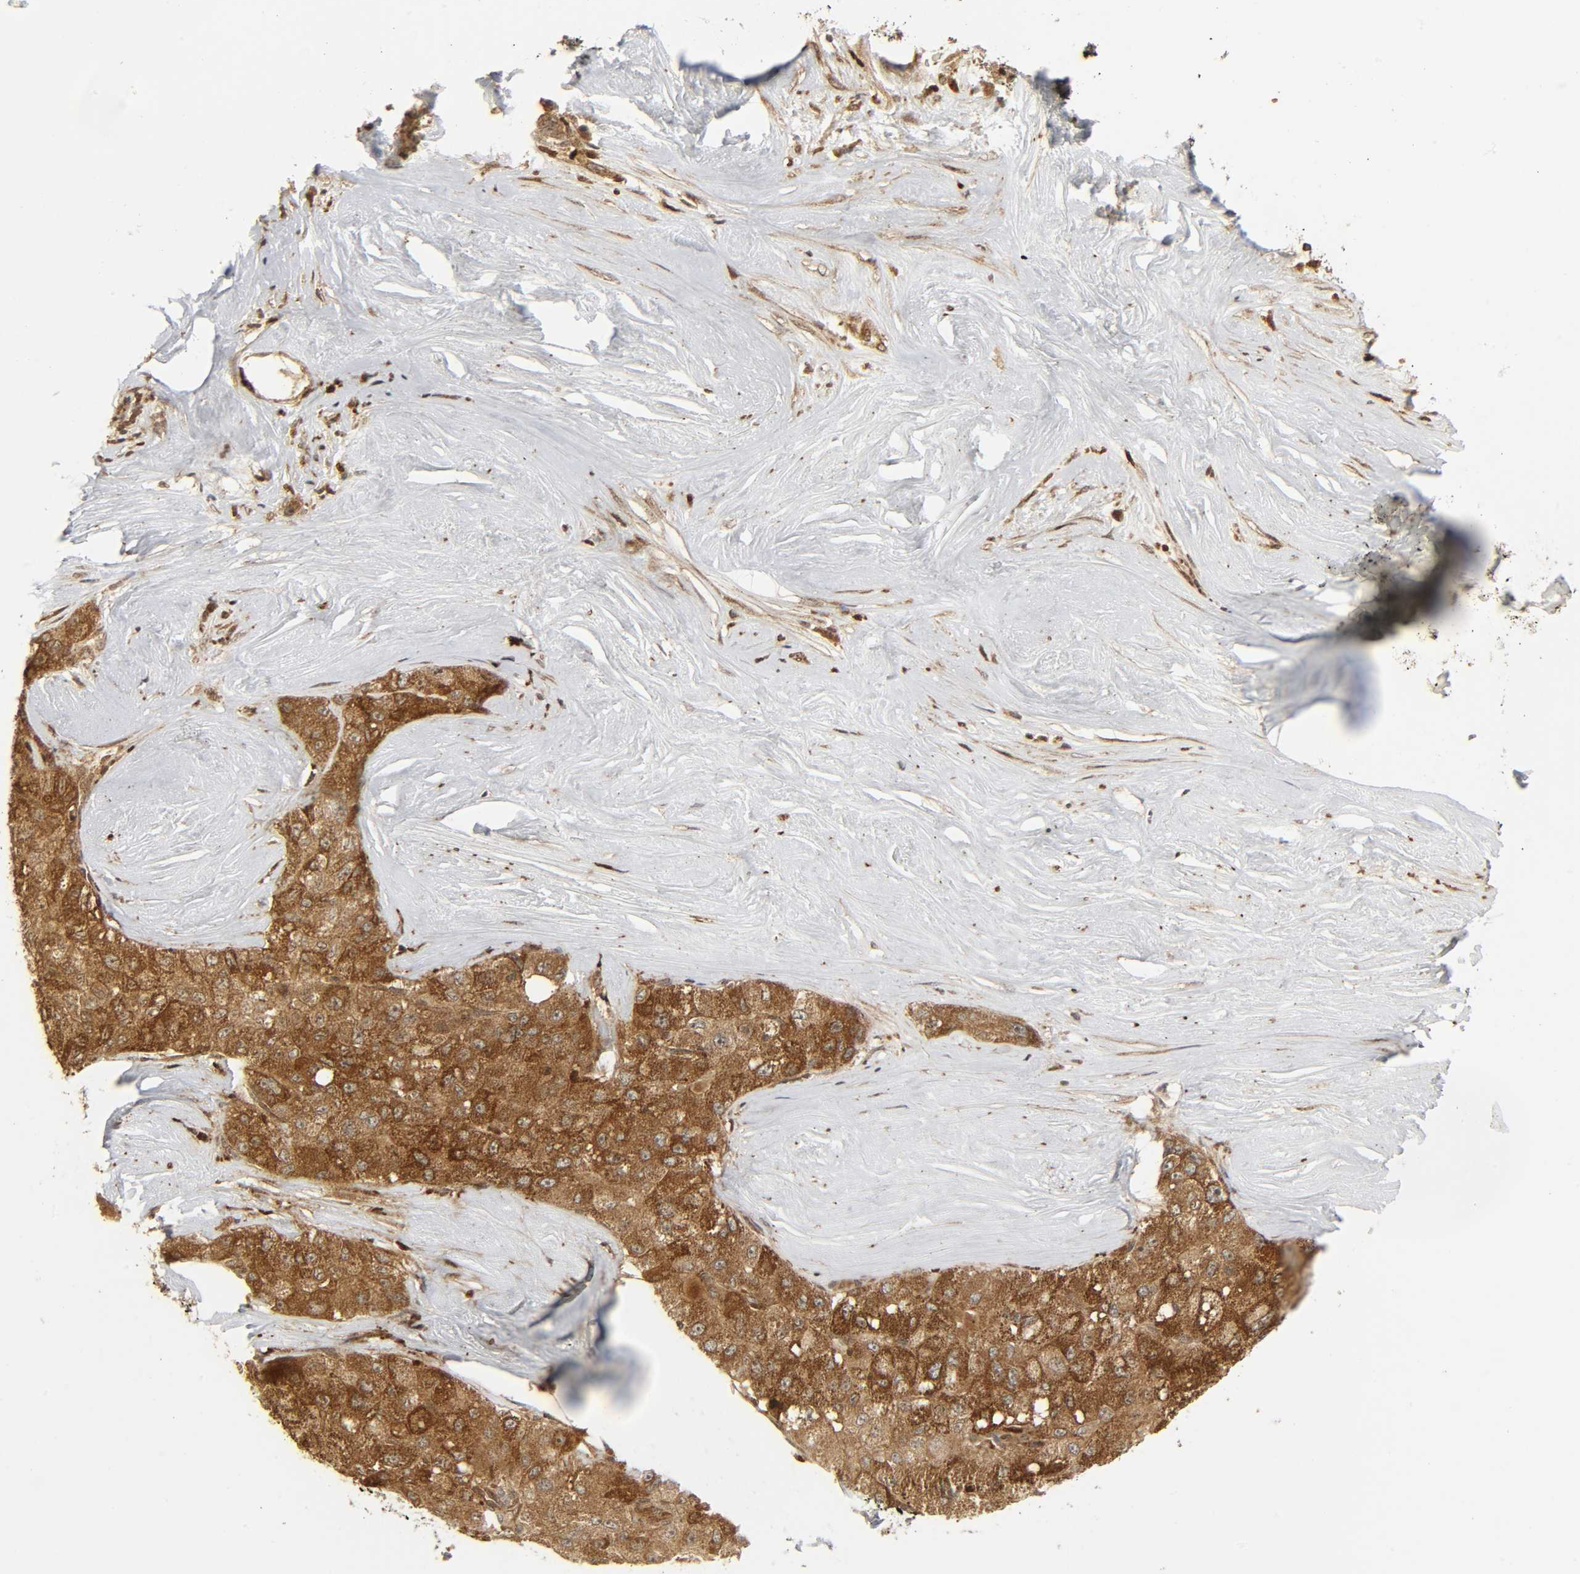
{"staining": {"intensity": "strong", "quantity": ">75%", "location": "cytoplasmic/membranous"}, "tissue": "liver cancer", "cell_type": "Tumor cells", "image_type": "cancer", "snomed": [{"axis": "morphology", "description": "Carcinoma, Hepatocellular, NOS"}, {"axis": "topography", "description": "Liver"}], "caption": "This image demonstrates IHC staining of liver hepatocellular carcinoma, with high strong cytoplasmic/membranous expression in approximately >75% of tumor cells.", "gene": "CHUK", "patient": {"sex": "male", "age": 80}}